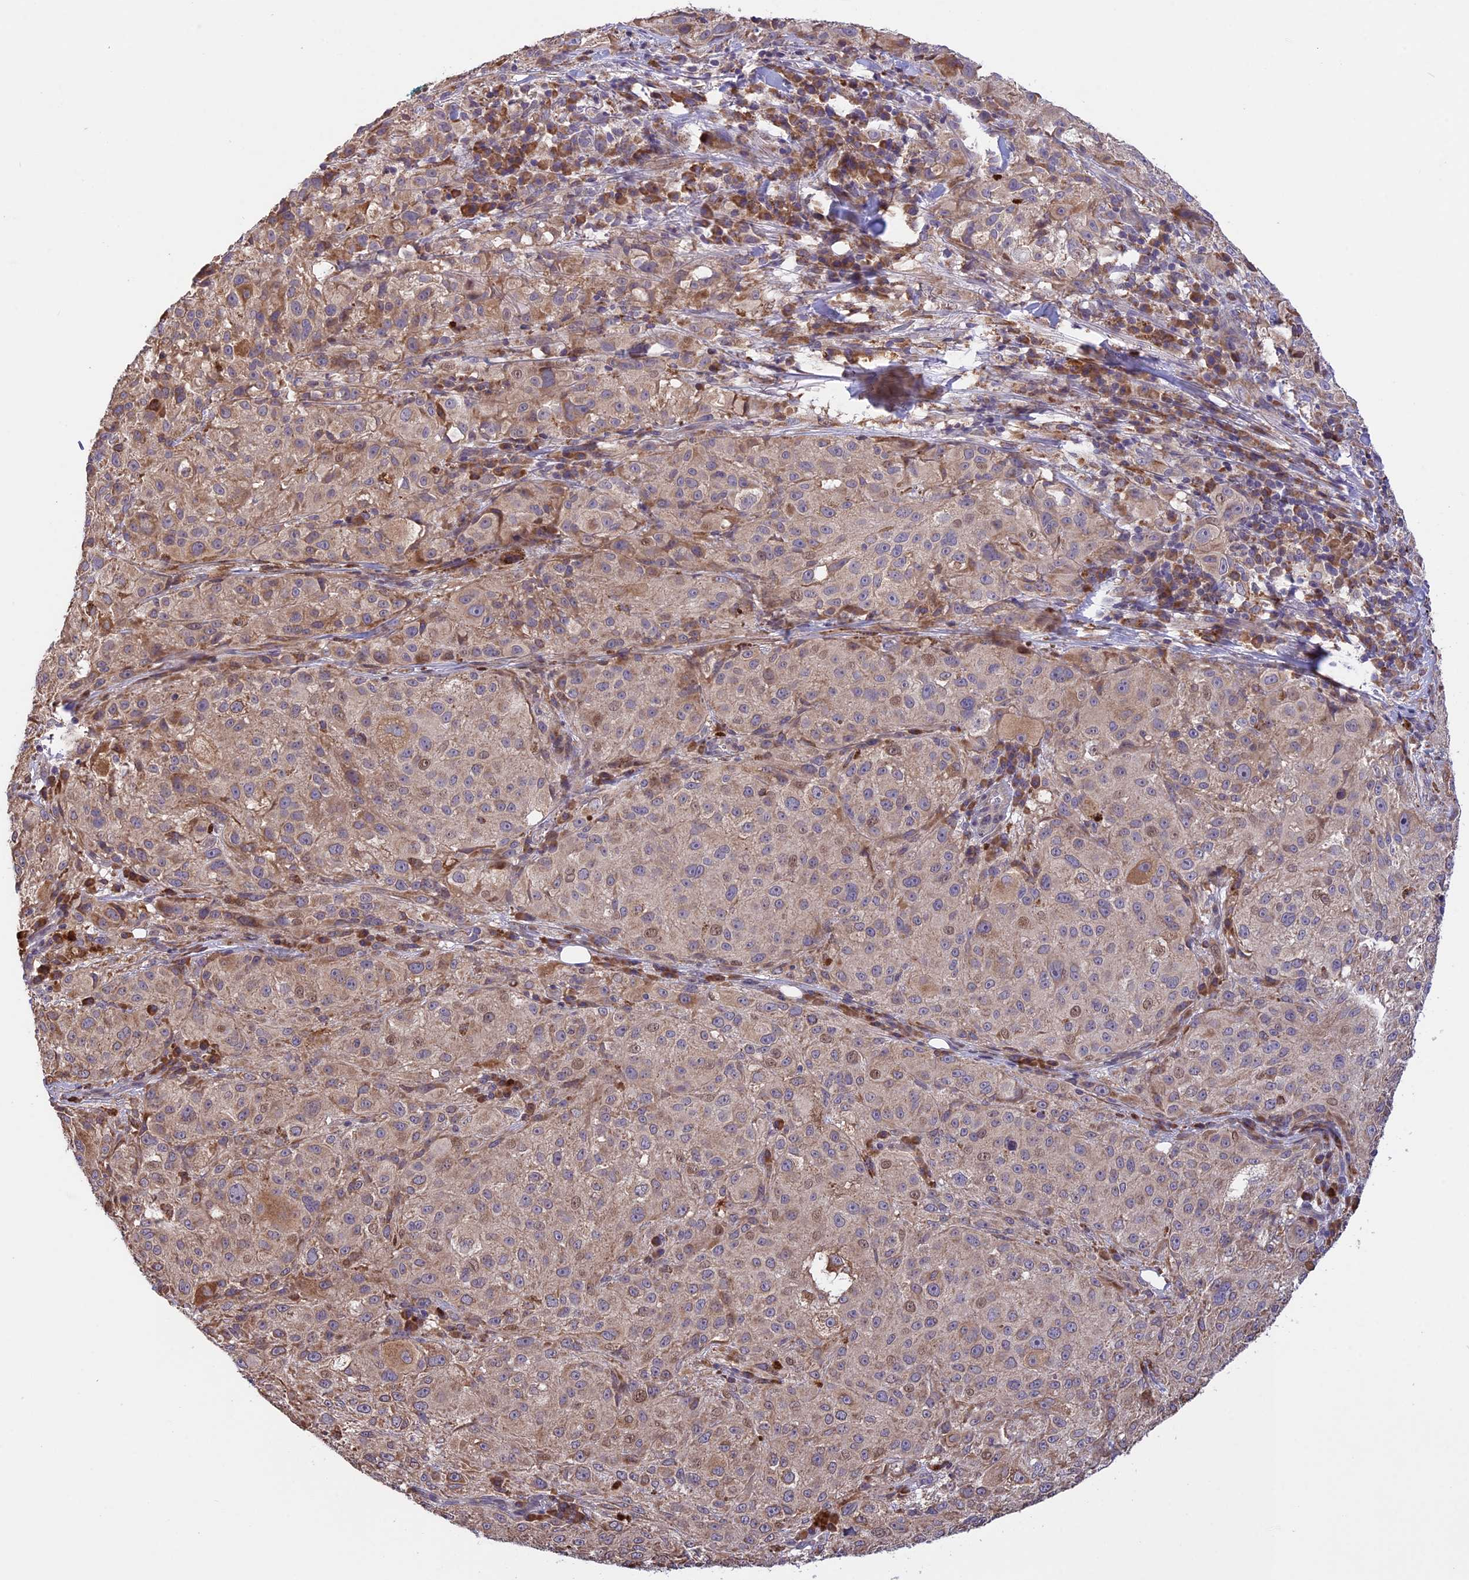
{"staining": {"intensity": "weak", "quantity": ">75%", "location": "cytoplasmic/membranous"}, "tissue": "melanoma", "cell_type": "Tumor cells", "image_type": "cancer", "snomed": [{"axis": "morphology", "description": "Necrosis, NOS"}, {"axis": "morphology", "description": "Malignant melanoma, NOS"}, {"axis": "topography", "description": "Skin"}], "caption": "Malignant melanoma was stained to show a protein in brown. There is low levels of weak cytoplasmic/membranous expression in approximately >75% of tumor cells.", "gene": "DMRTA2", "patient": {"sex": "female", "age": 87}}